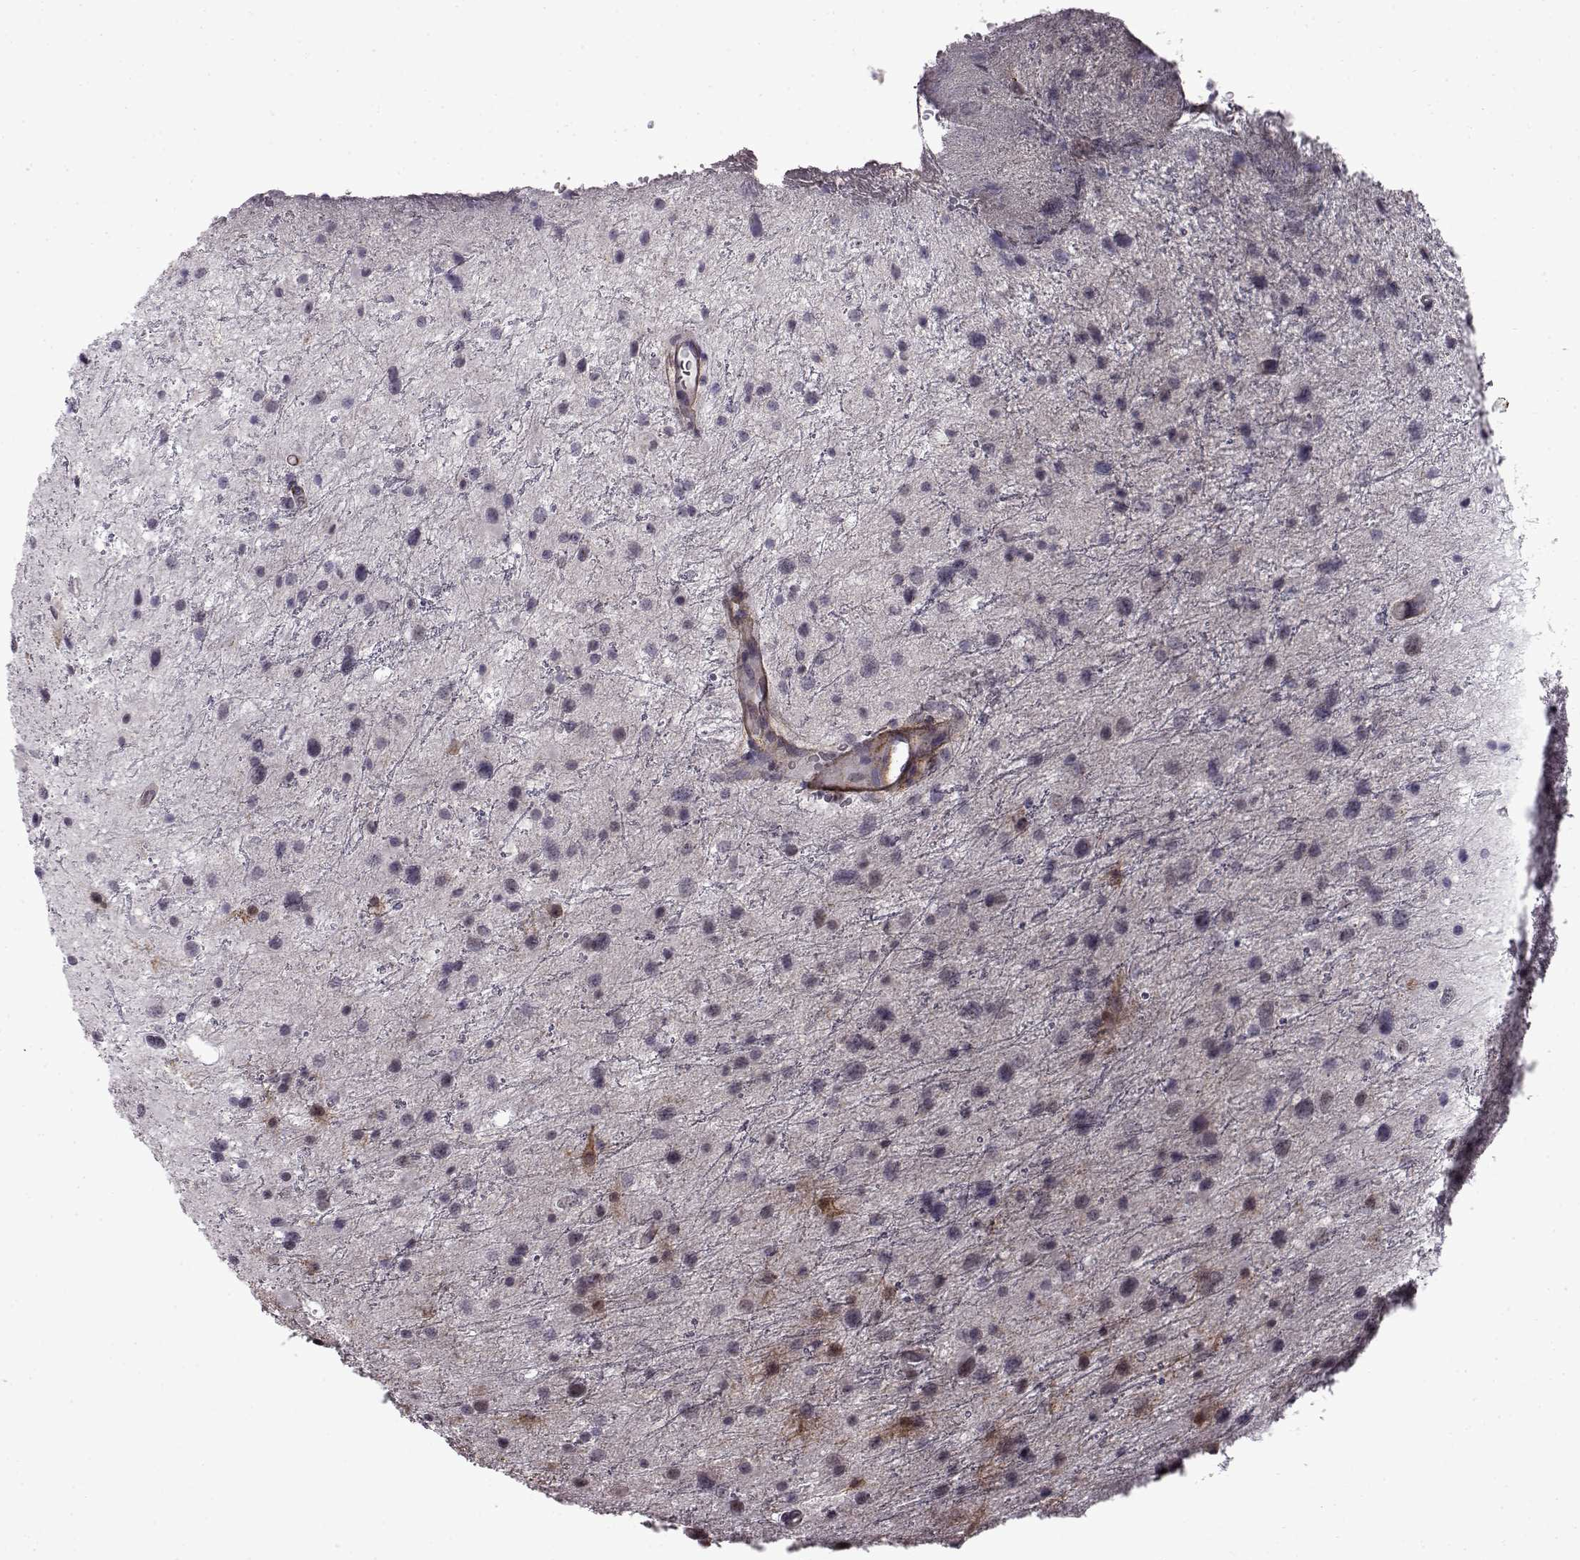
{"staining": {"intensity": "moderate", "quantity": "<25%", "location": "cytoplasmic/membranous,nuclear"}, "tissue": "glioma", "cell_type": "Tumor cells", "image_type": "cancer", "snomed": [{"axis": "morphology", "description": "Glioma, malignant, Low grade"}, {"axis": "topography", "description": "Brain"}], "caption": "Moderate cytoplasmic/membranous and nuclear expression for a protein is present in approximately <25% of tumor cells of glioma using IHC.", "gene": "SYNPO2", "patient": {"sex": "female", "age": 32}}